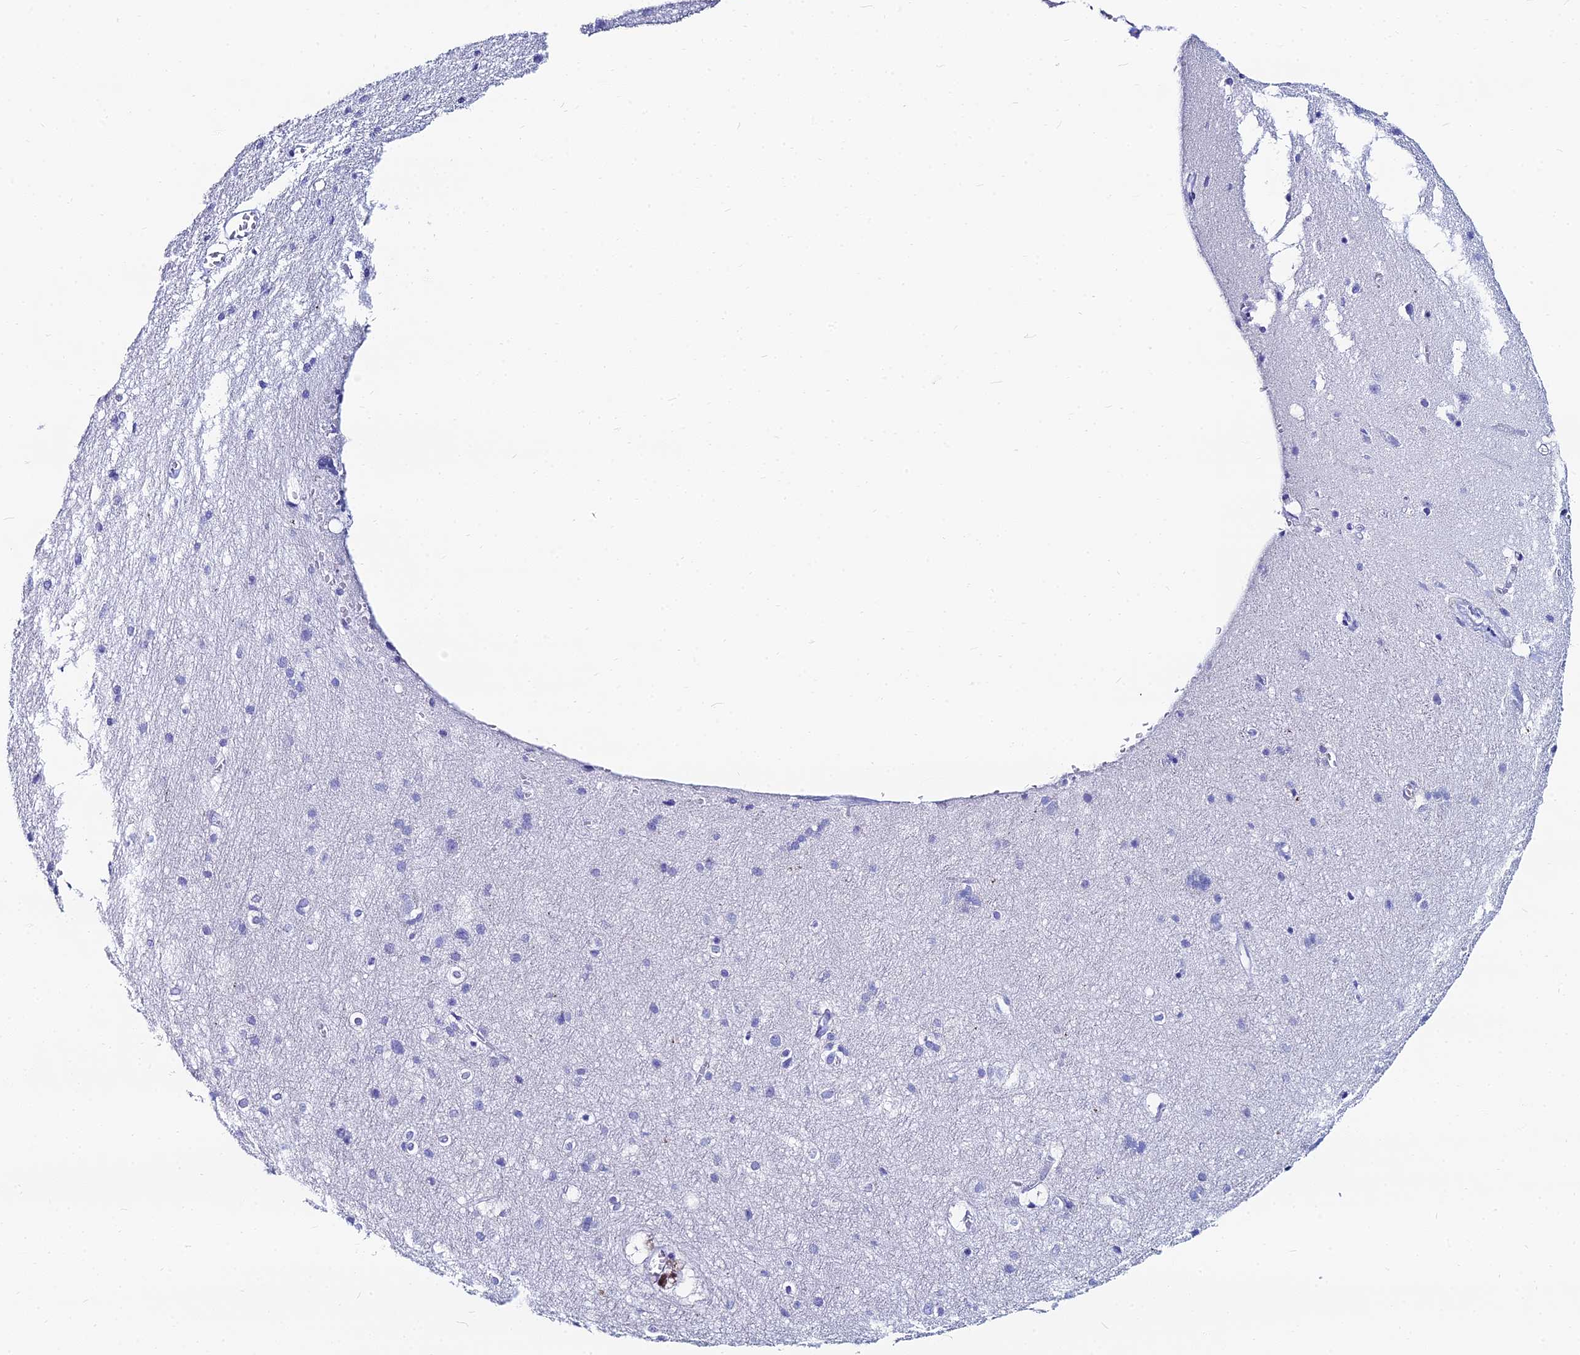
{"staining": {"intensity": "negative", "quantity": "none", "location": "none"}, "tissue": "cerebral cortex", "cell_type": "Endothelial cells", "image_type": "normal", "snomed": [{"axis": "morphology", "description": "Normal tissue, NOS"}, {"axis": "topography", "description": "Cerebral cortex"}], "caption": "DAB (3,3'-diaminobenzidine) immunohistochemical staining of normal cerebral cortex exhibits no significant staining in endothelial cells. (Brightfield microscopy of DAB (3,3'-diaminobenzidine) immunohistochemistry (IHC) at high magnification).", "gene": "HSPA1L", "patient": {"sex": "male", "age": 54}}